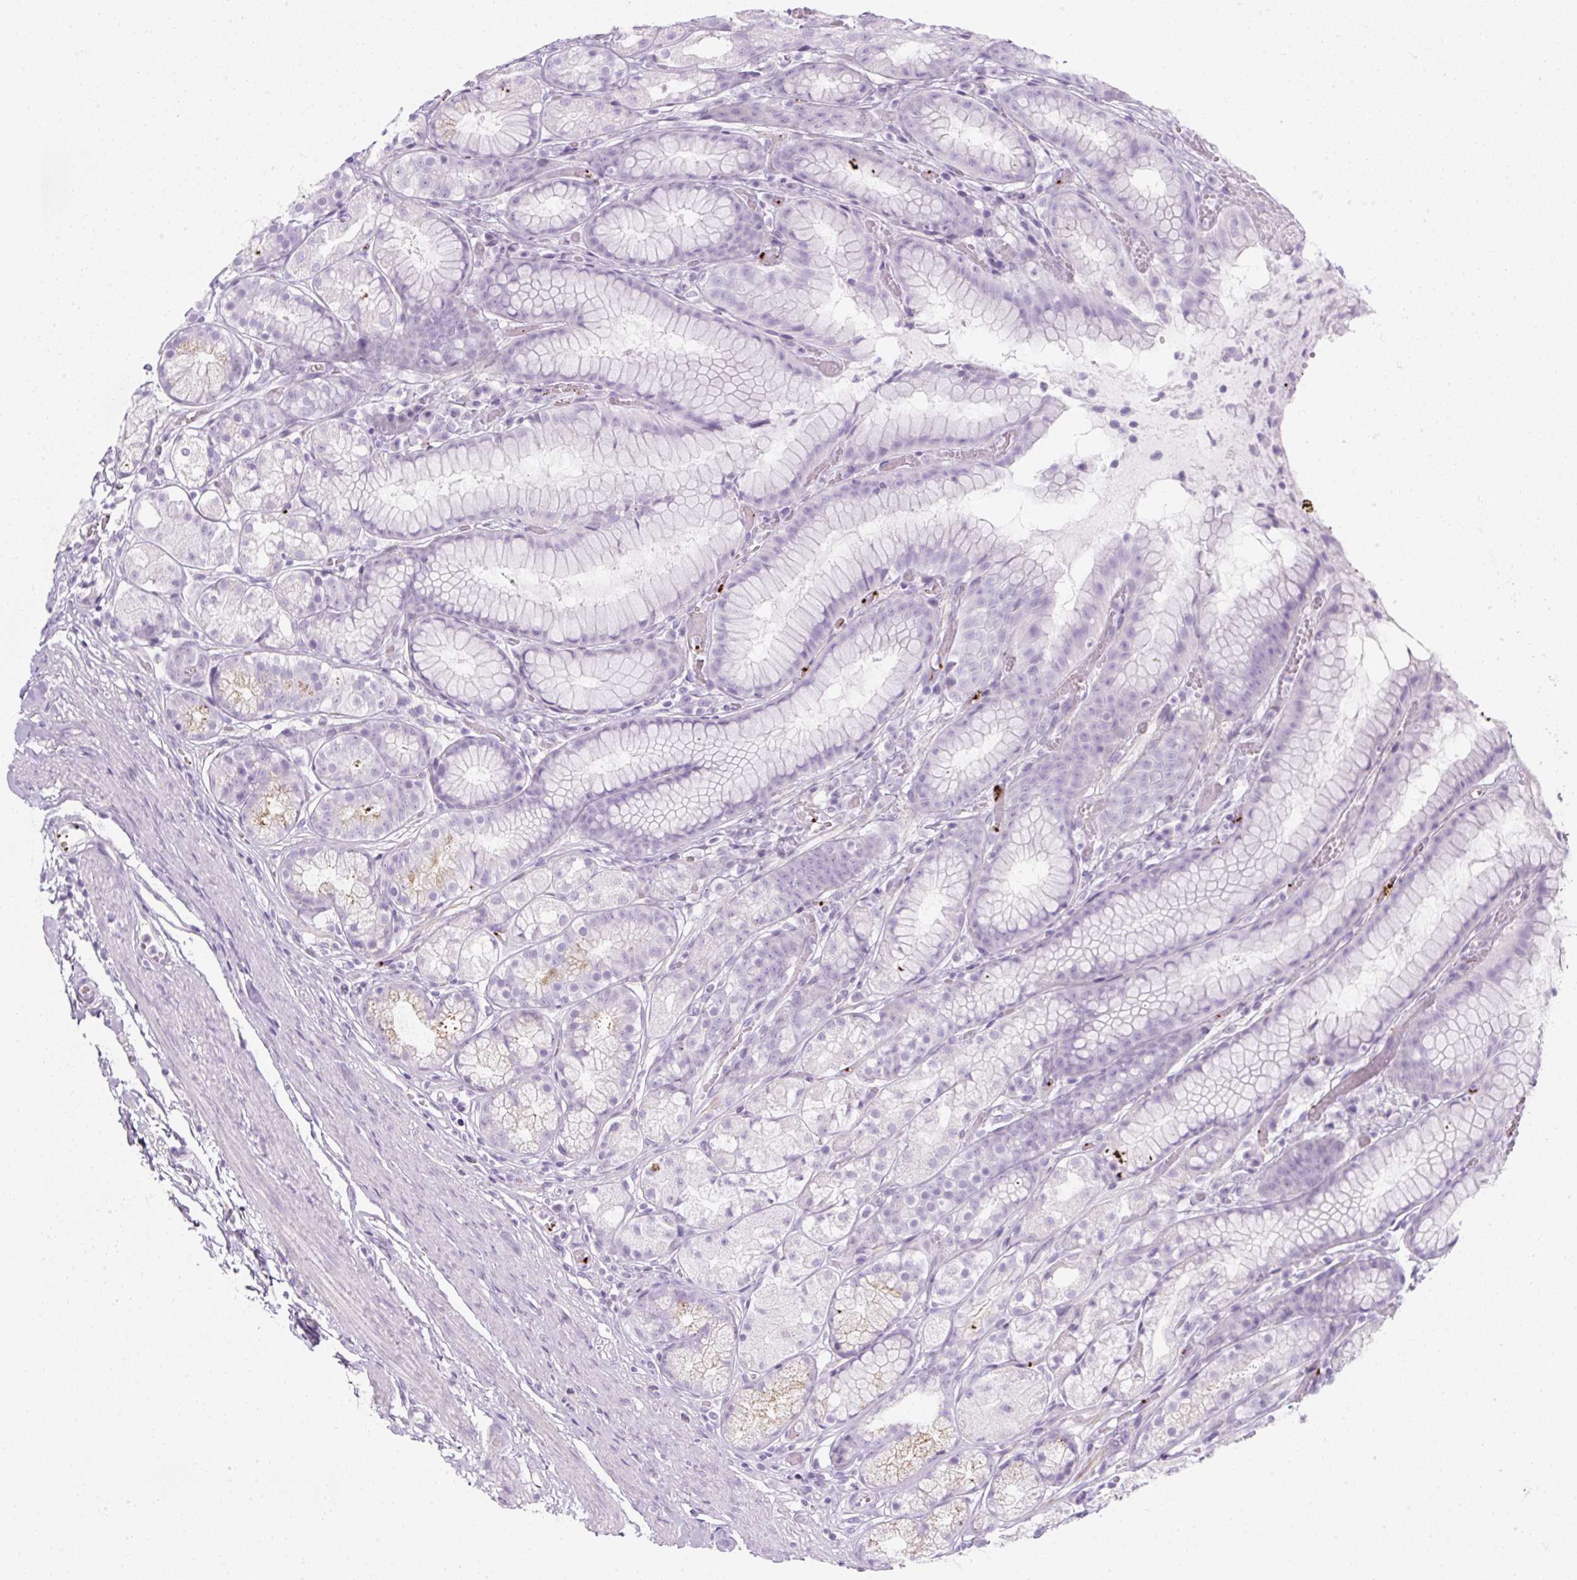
{"staining": {"intensity": "weak", "quantity": "<25%", "location": "cytoplasmic/membranous"}, "tissue": "stomach", "cell_type": "Glandular cells", "image_type": "normal", "snomed": [{"axis": "morphology", "description": "Normal tissue, NOS"}, {"axis": "topography", "description": "Smooth muscle"}, {"axis": "topography", "description": "Stomach"}], "caption": "This is an IHC histopathology image of benign stomach. There is no expression in glandular cells.", "gene": "ENSG00000288796", "patient": {"sex": "male", "age": 70}}